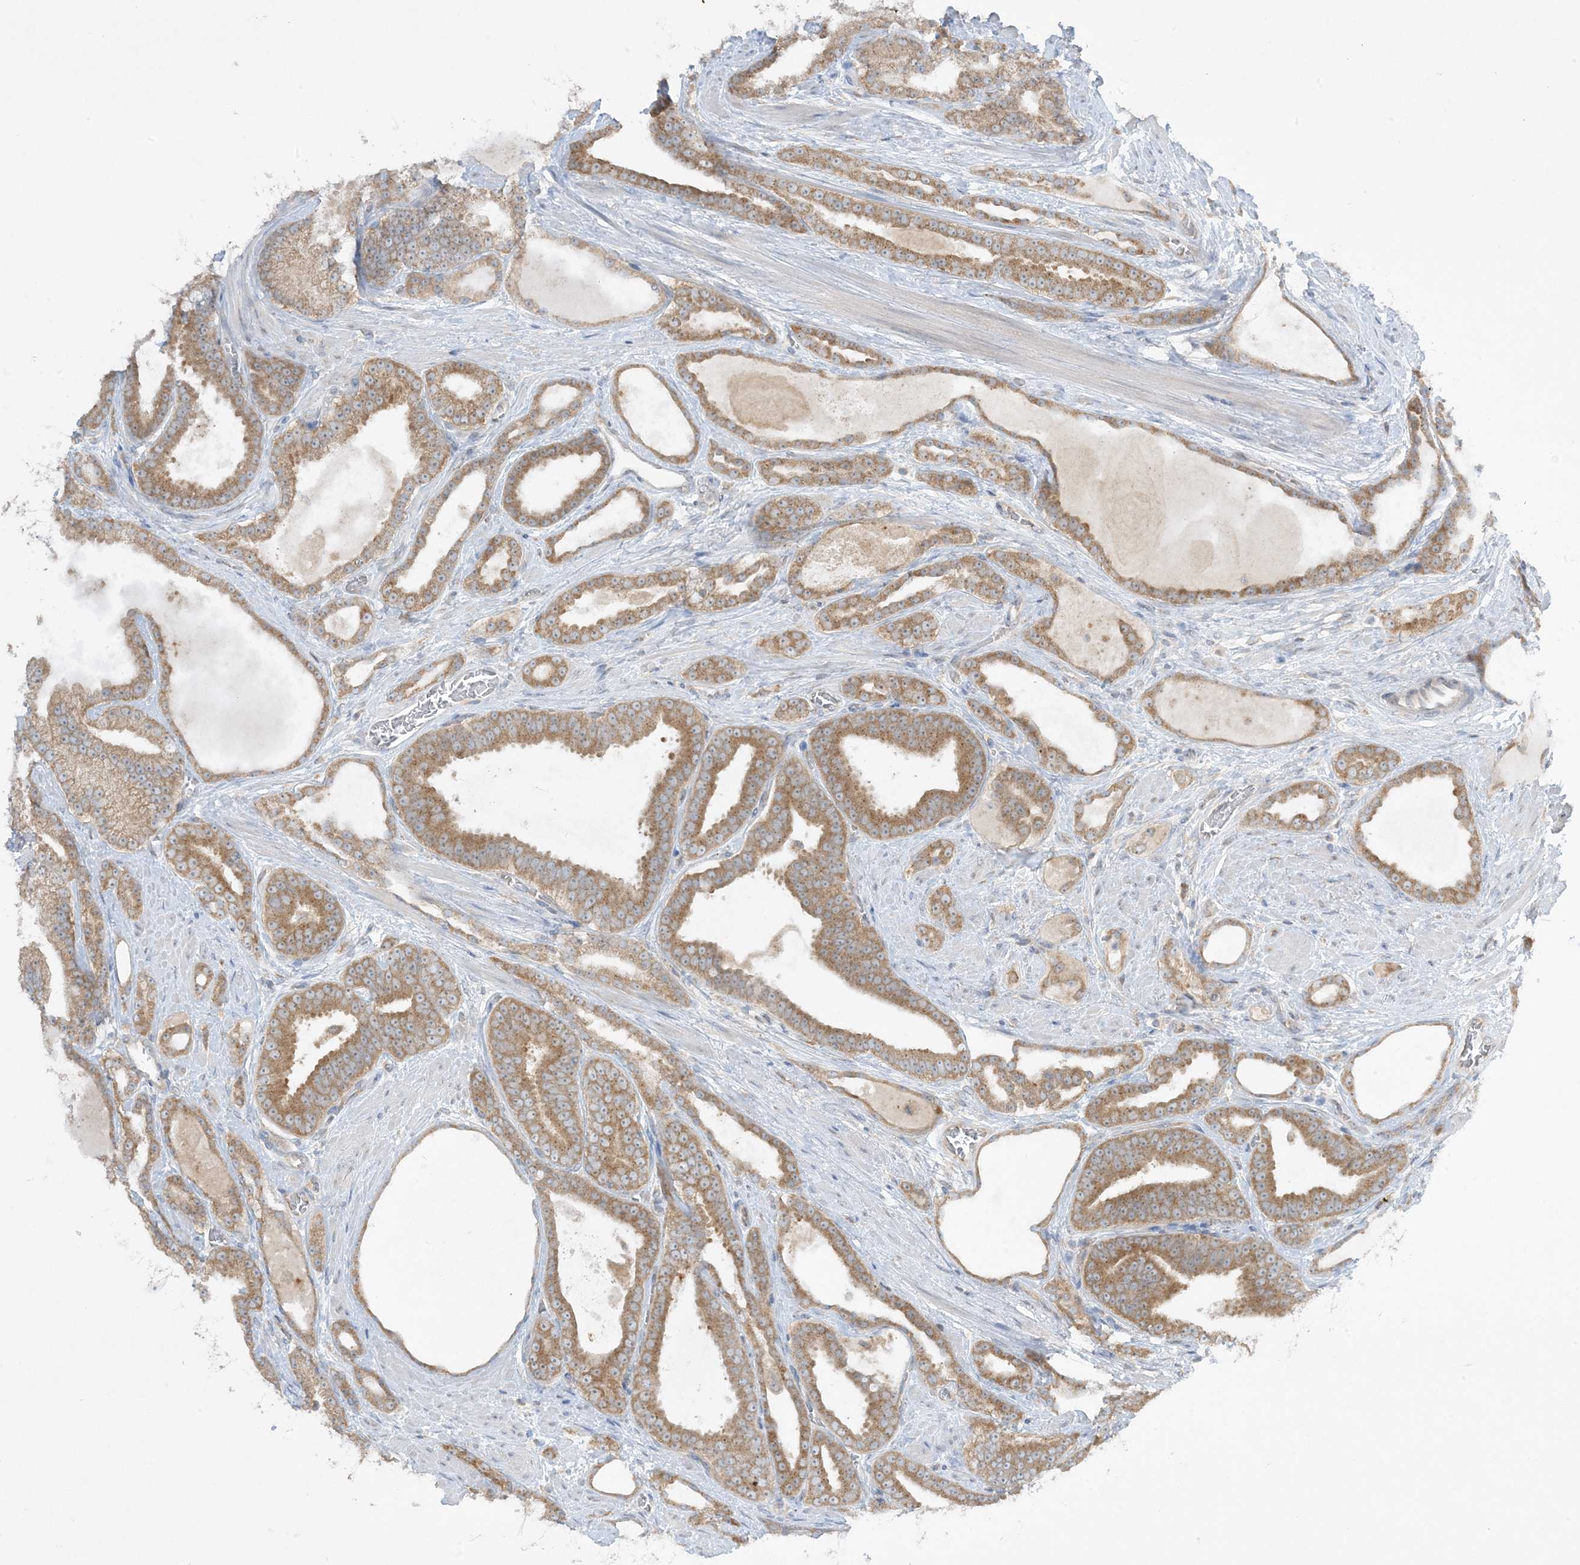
{"staining": {"intensity": "moderate", "quantity": ">75%", "location": "cytoplasmic/membranous"}, "tissue": "prostate cancer", "cell_type": "Tumor cells", "image_type": "cancer", "snomed": [{"axis": "morphology", "description": "Adenocarcinoma, High grade"}, {"axis": "topography", "description": "Prostate"}], "caption": "Approximately >75% of tumor cells in human prostate cancer reveal moderate cytoplasmic/membranous protein positivity as visualized by brown immunohistochemical staining.", "gene": "RPP40", "patient": {"sex": "male", "age": 60}}